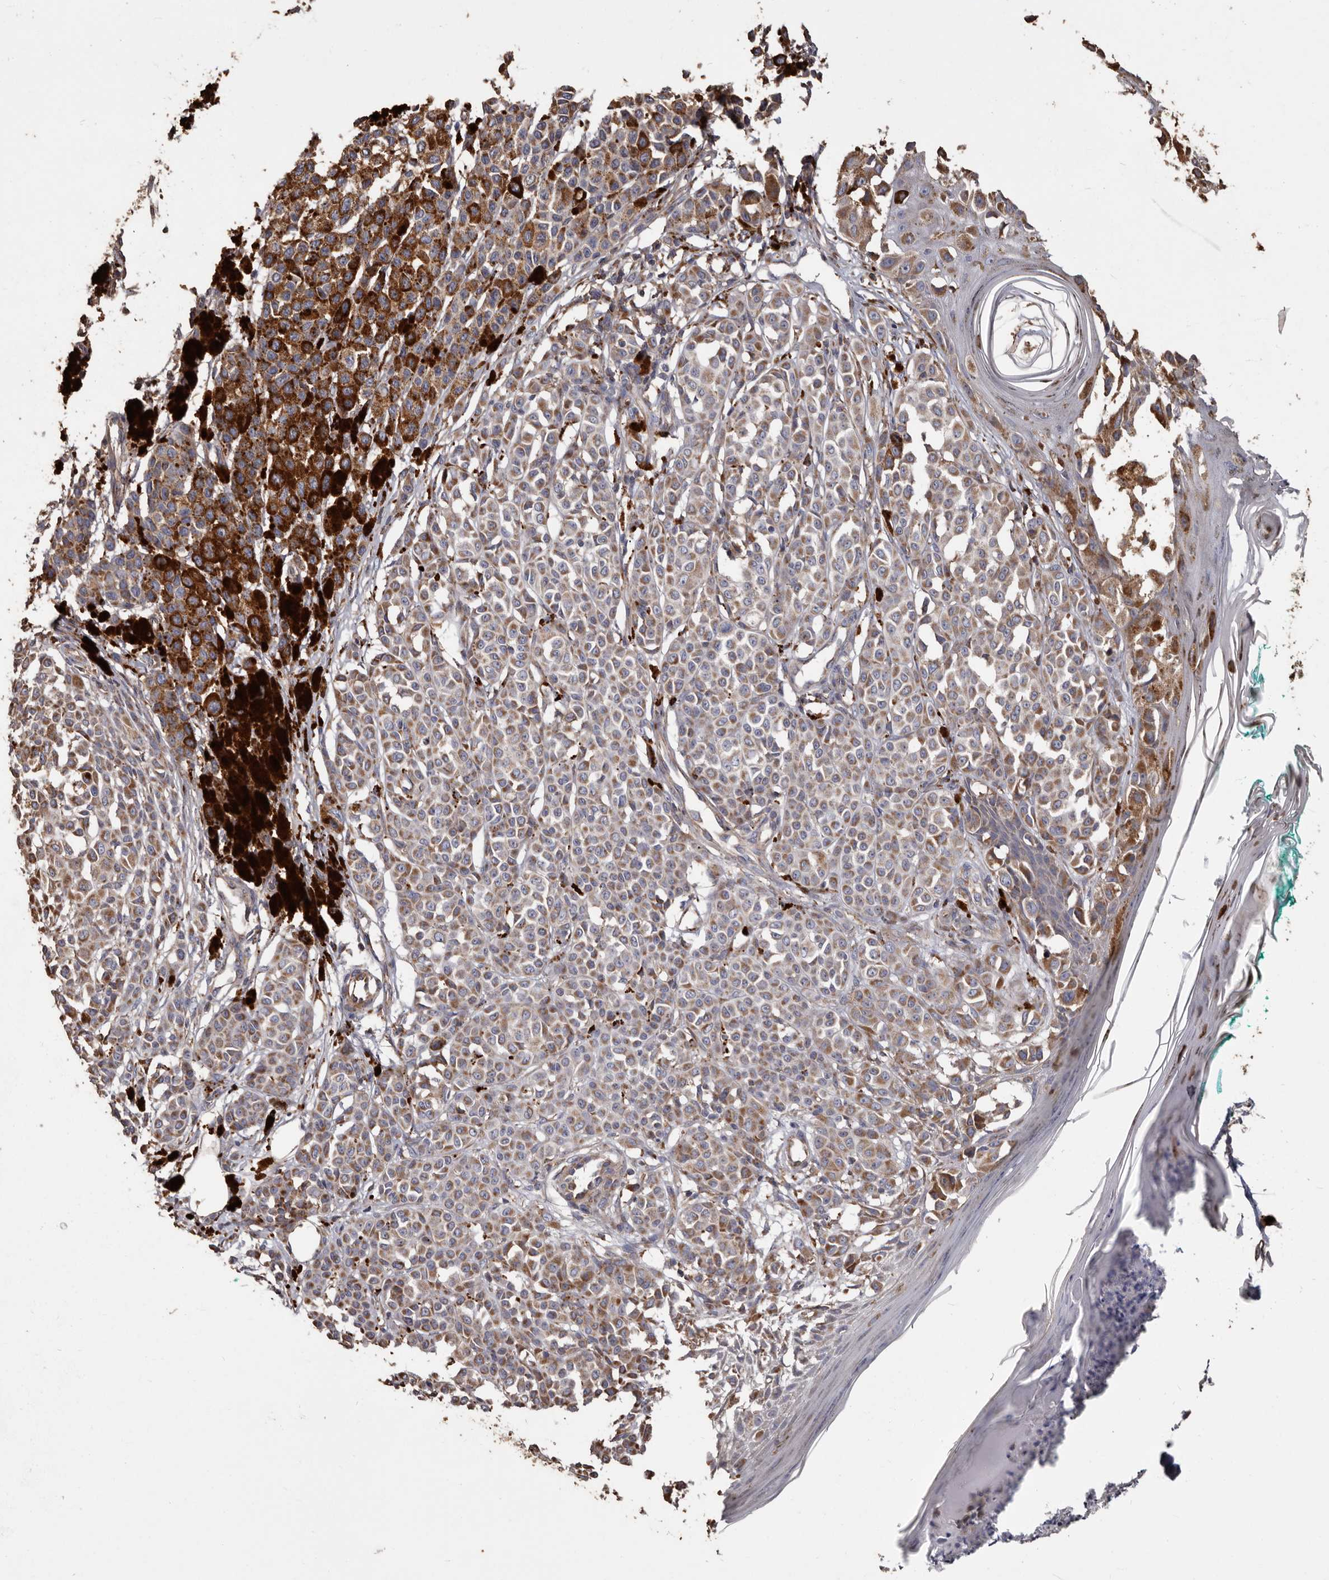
{"staining": {"intensity": "moderate", "quantity": ">75%", "location": "cytoplasmic/membranous"}, "tissue": "melanoma", "cell_type": "Tumor cells", "image_type": "cancer", "snomed": [{"axis": "morphology", "description": "Malignant melanoma, NOS"}, {"axis": "topography", "description": "Skin of leg"}], "caption": "Protein expression analysis of melanoma demonstrates moderate cytoplasmic/membranous expression in about >75% of tumor cells. (Brightfield microscopy of DAB IHC at high magnification).", "gene": "OSGIN2", "patient": {"sex": "female", "age": 72}}